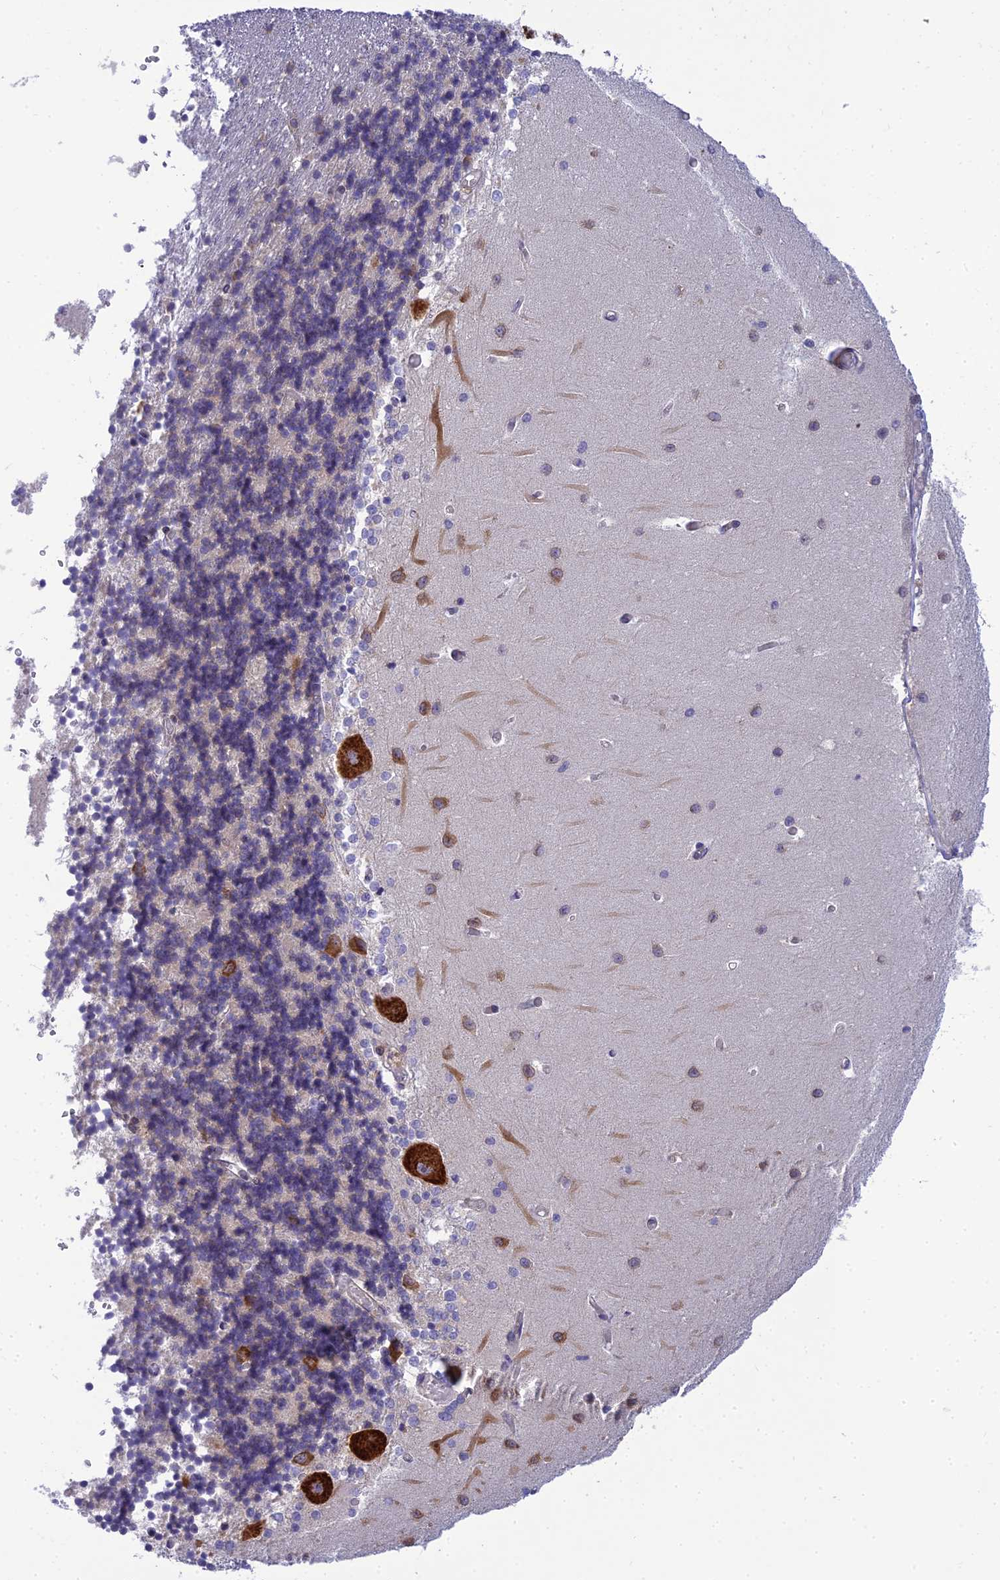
{"staining": {"intensity": "negative", "quantity": "none", "location": "none"}, "tissue": "cerebellum", "cell_type": "Cells in granular layer", "image_type": "normal", "snomed": [{"axis": "morphology", "description": "Normal tissue, NOS"}, {"axis": "topography", "description": "Cerebellum"}], "caption": "High magnification brightfield microscopy of unremarkable cerebellum stained with DAB (brown) and counterstained with hematoxylin (blue): cells in granular layer show no significant positivity.", "gene": "CLCN7", "patient": {"sex": "male", "age": 37}}